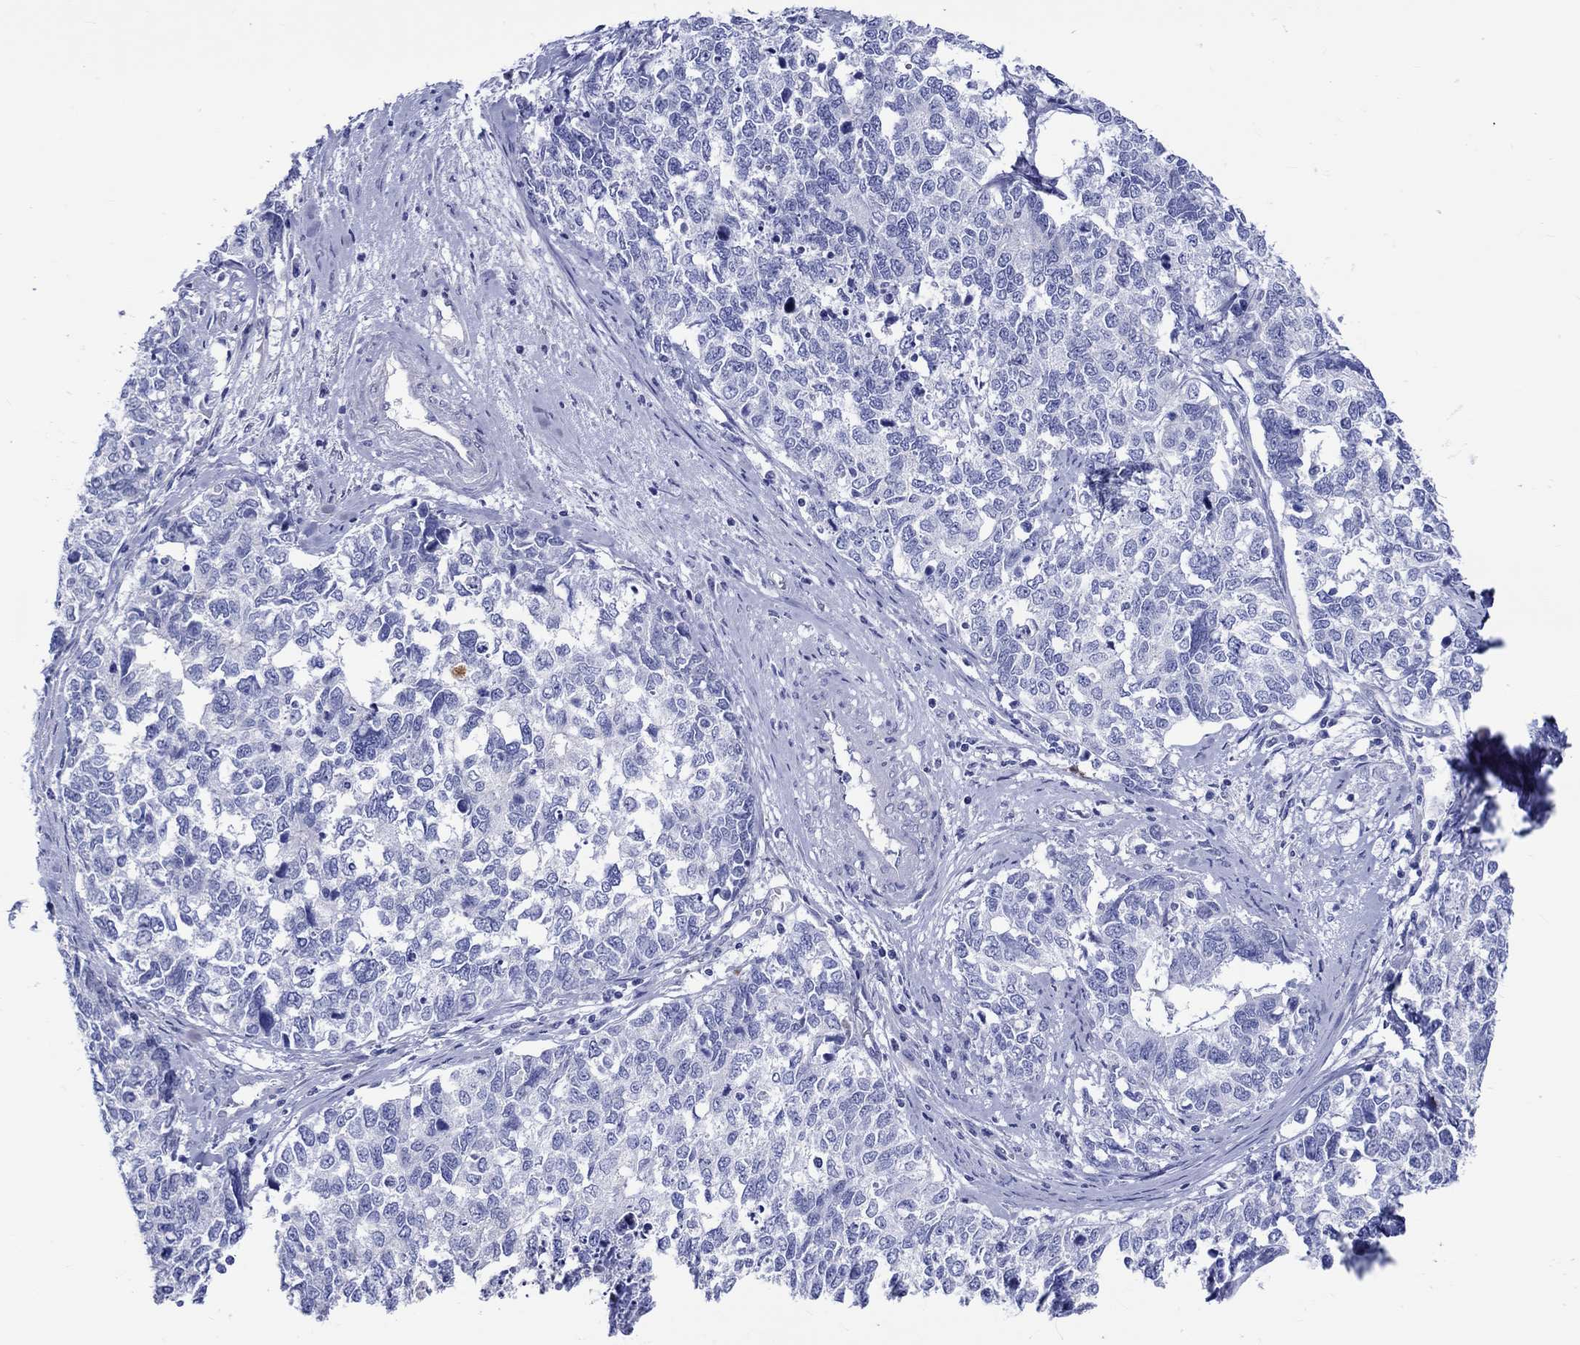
{"staining": {"intensity": "negative", "quantity": "none", "location": "none"}, "tissue": "cervical cancer", "cell_type": "Tumor cells", "image_type": "cancer", "snomed": [{"axis": "morphology", "description": "Squamous cell carcinoma, NOS"}, {"axis": "topography", "description": "Cervix"}], "caption": "High magnification brightfield microscopy of cervical cancer (squamous cell carcinoma) stained with DAB (3,3'-diaminobenzidine) (brown) and counterstained with hematoxylin (blue): tumor cells show no significant staining. Nuclei are stained in blue.", "gene": "SH2D7", "patient": {"sex": "female", "age": 63}}